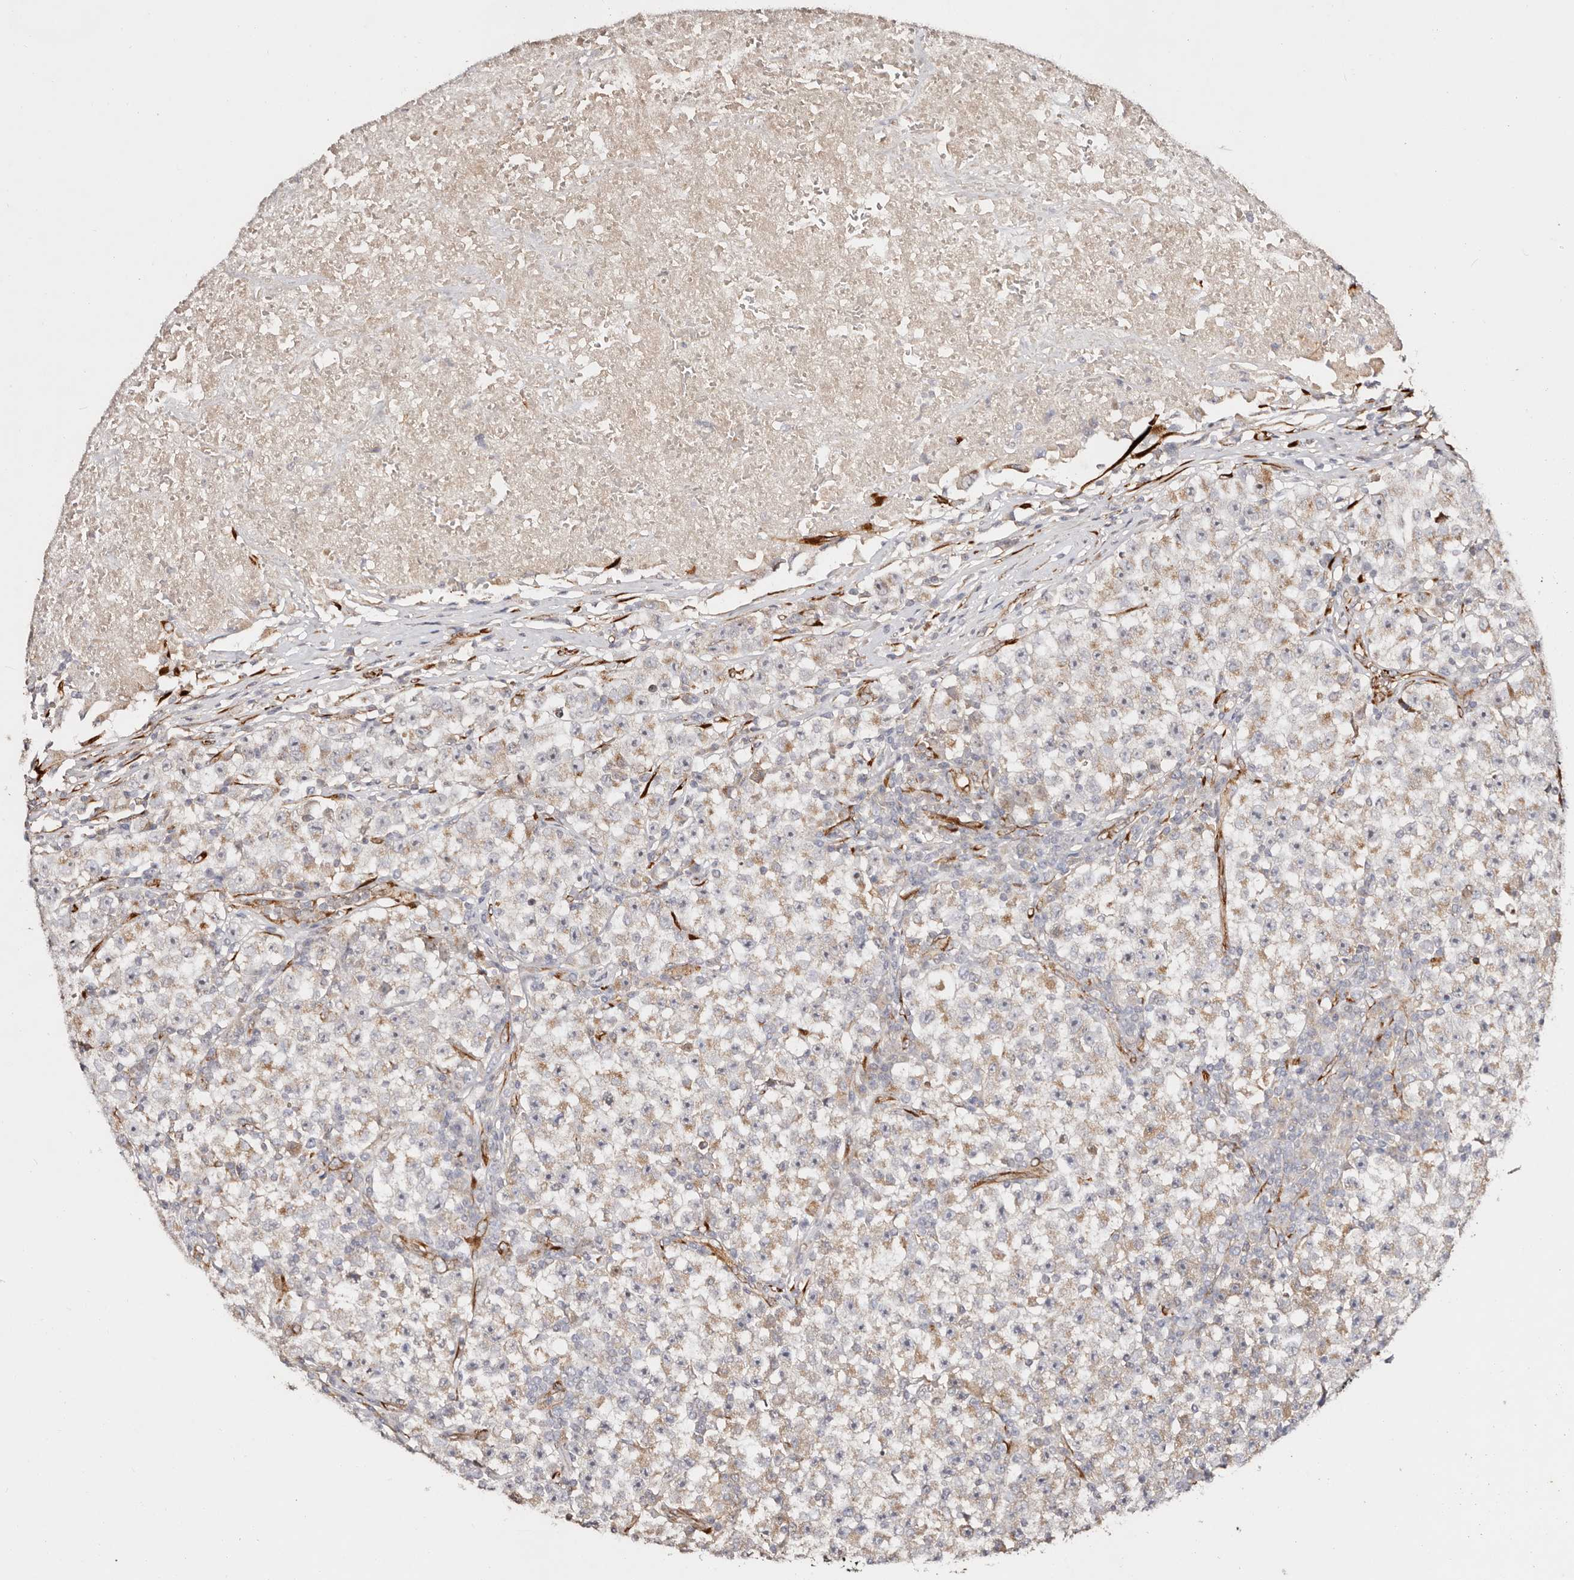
{"staining": {"intensity": "weak", "quantity": "25%-75%", "location": "cytoplasmic/membranous"}, "tissue": "testis cancer", "cell_type": "Tumor cells", "image_type": "cancer", "snomed": [{"axis": "morphology", "description": "Seminoma, NOS"}, {"axis": "topography", "description": "Testis"}], "caption": "Brown immunohistochemical staining in human testis cancer (seminoma) exhibits weak cytoplasmic/membranous positivity in about 25%-75% of tumor cells.", "gene": "SERPINH1", "patient": {"sex": "male", "age": 22}}